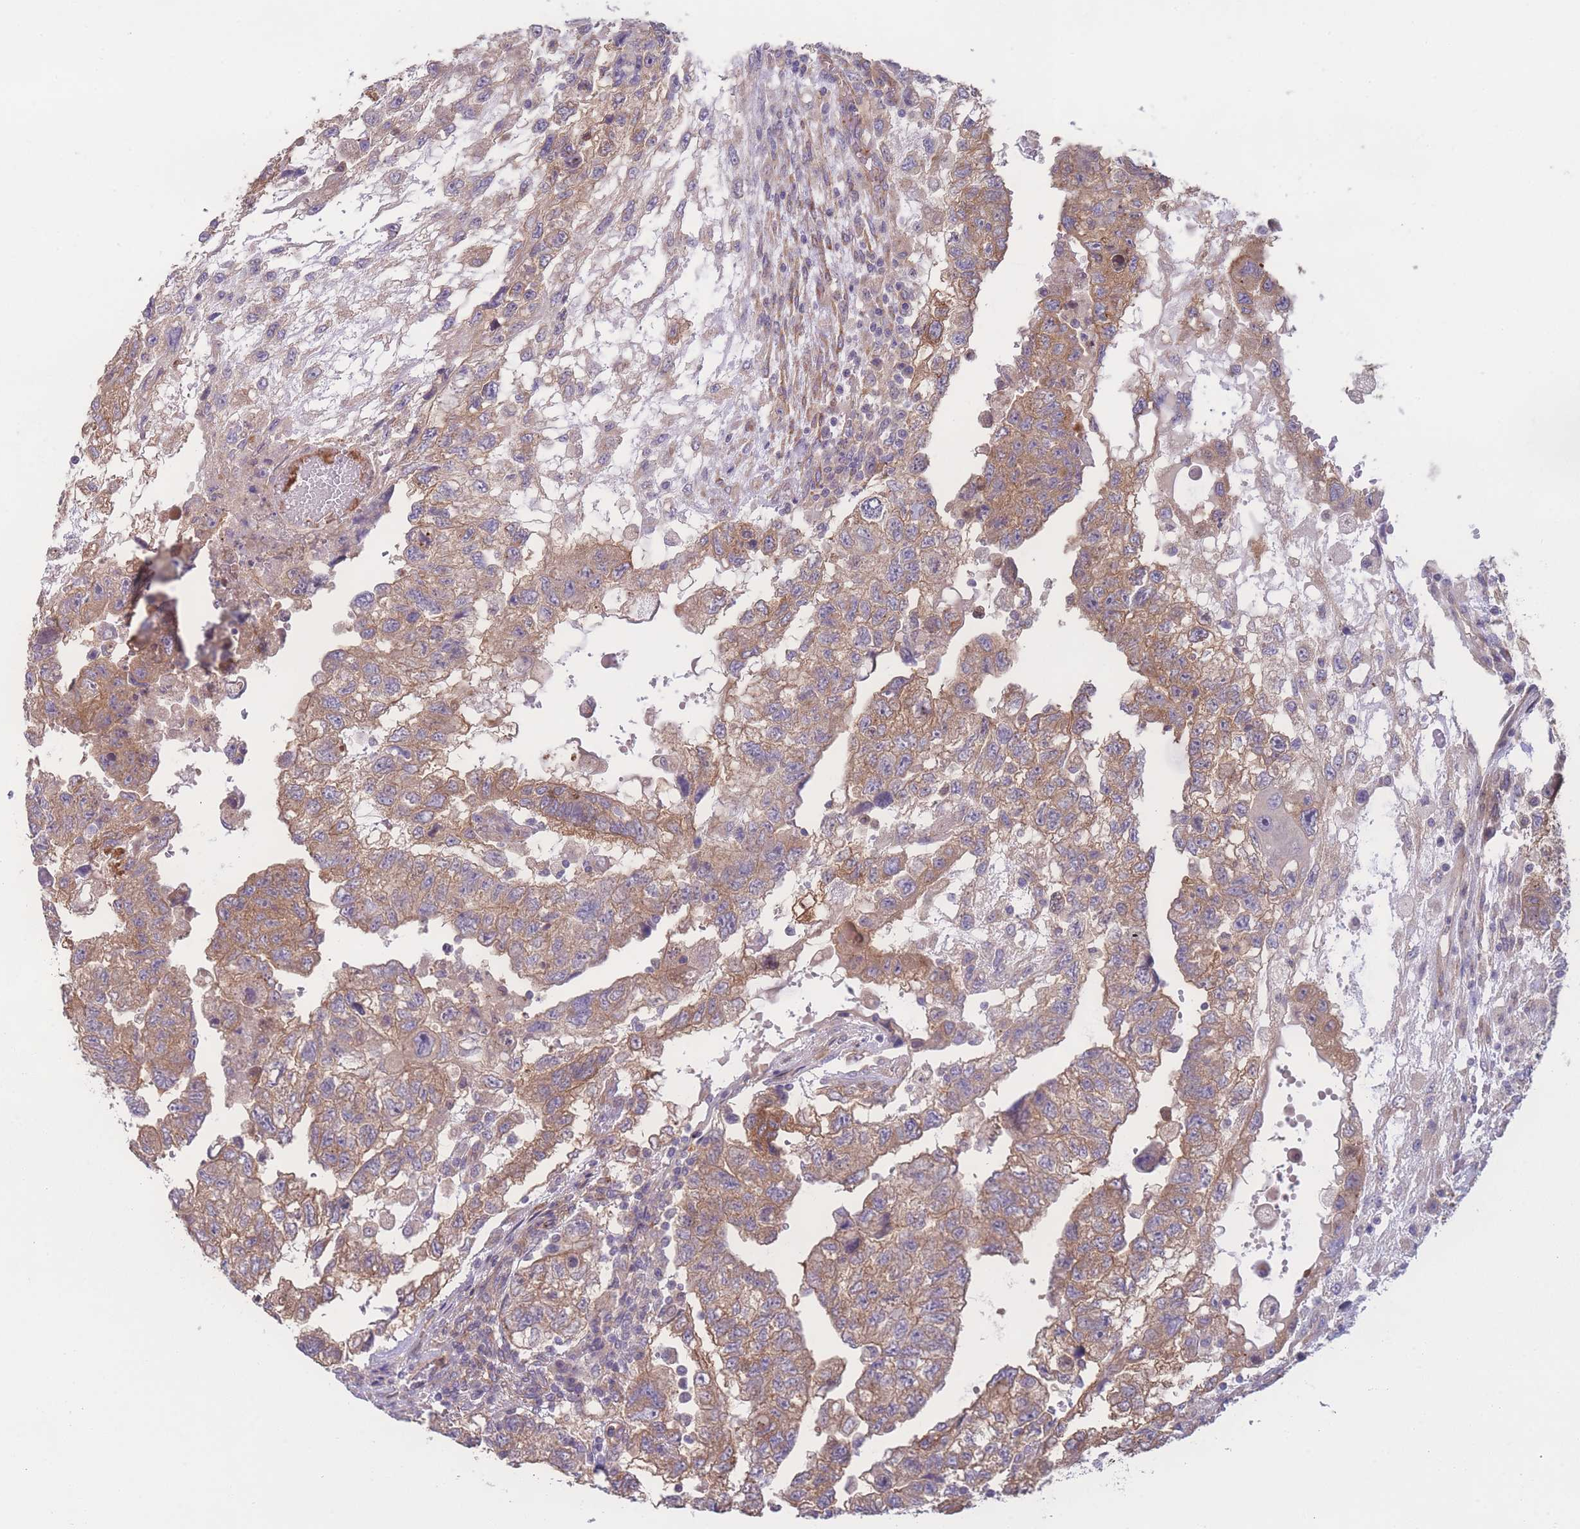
{"staining": {"intensity": "moderate", "quantity": ">75%", "location": "cytoplasmic/membranous"}, "tissue": "testis cancer", "cell_type": "Tumor cells", "image_type": "cancer", "snomed": [{"axis": "morphology", "description": "Carcinoma, Embryonal, NOS"}, {"axis": "topography", "description": "Testis"}], "caption": "Immunohistochemical staining of human testis cancer demonstrates moderate cytoplasmic/membranous protein expression in approximately >75% of tumor cells.", "gene": "STEAP3", "patient": {"sex": "male", "age": 36}}